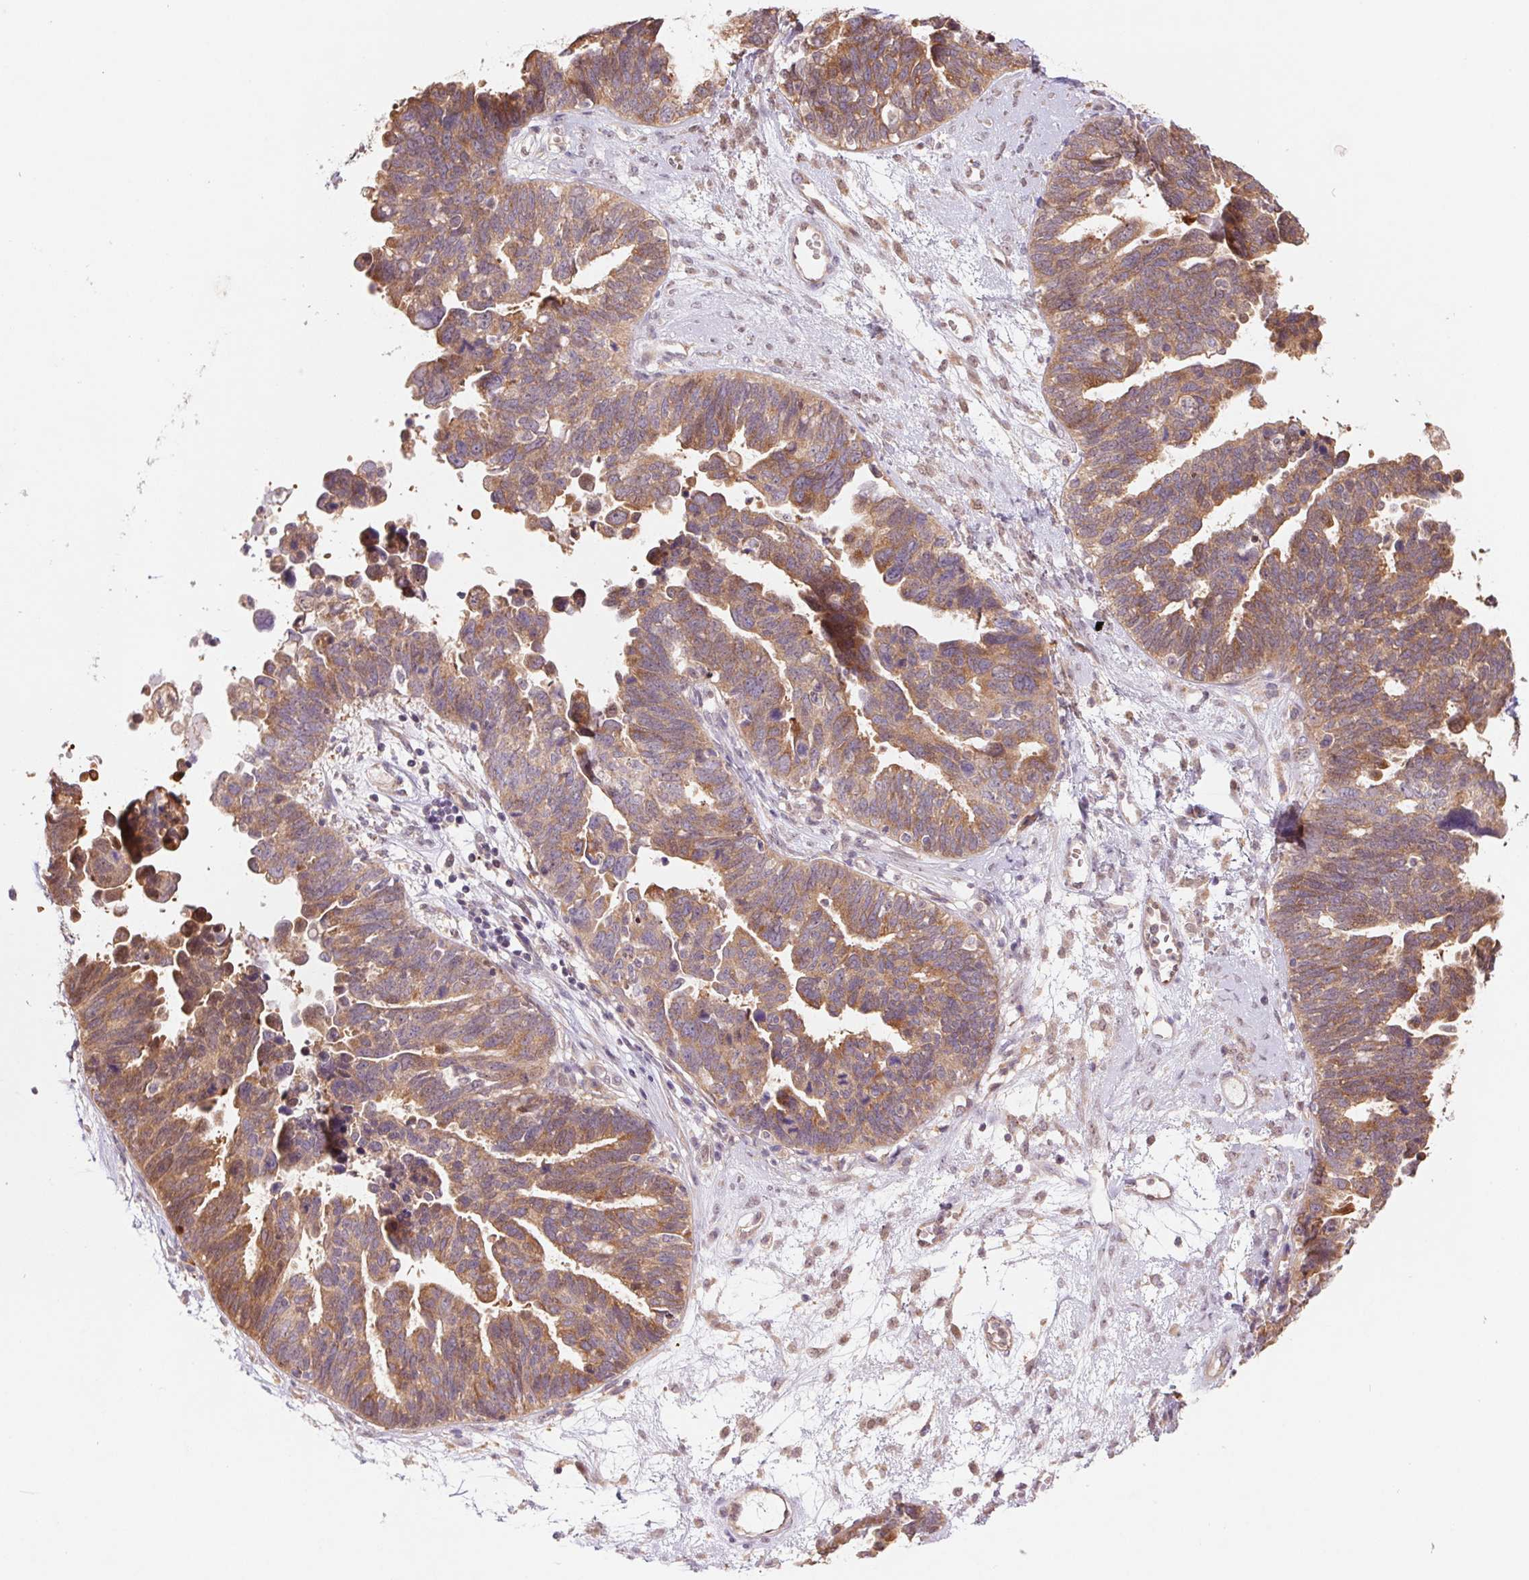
{"staining": {"intensity": "weak", "quantity": ">75%", "location": "cytoplasmic/membranous"}, "tissue": "ovarian cancer", "cell_type": "Tumor cells", "image_type": "cancer", "snomed": [{"axis": "morphology", "description": "Cystadenocarcinoma, serous, NOS"}, {"axis": "topography", "description": "Ovary"}], "caption": "Ovarian cancer (serous cystadenocarcinoma) stained with a protein marker exhibits weak staining in tumor cells.", "gene": "RRM1", "patient": {"sex": "female", "age": 60}}